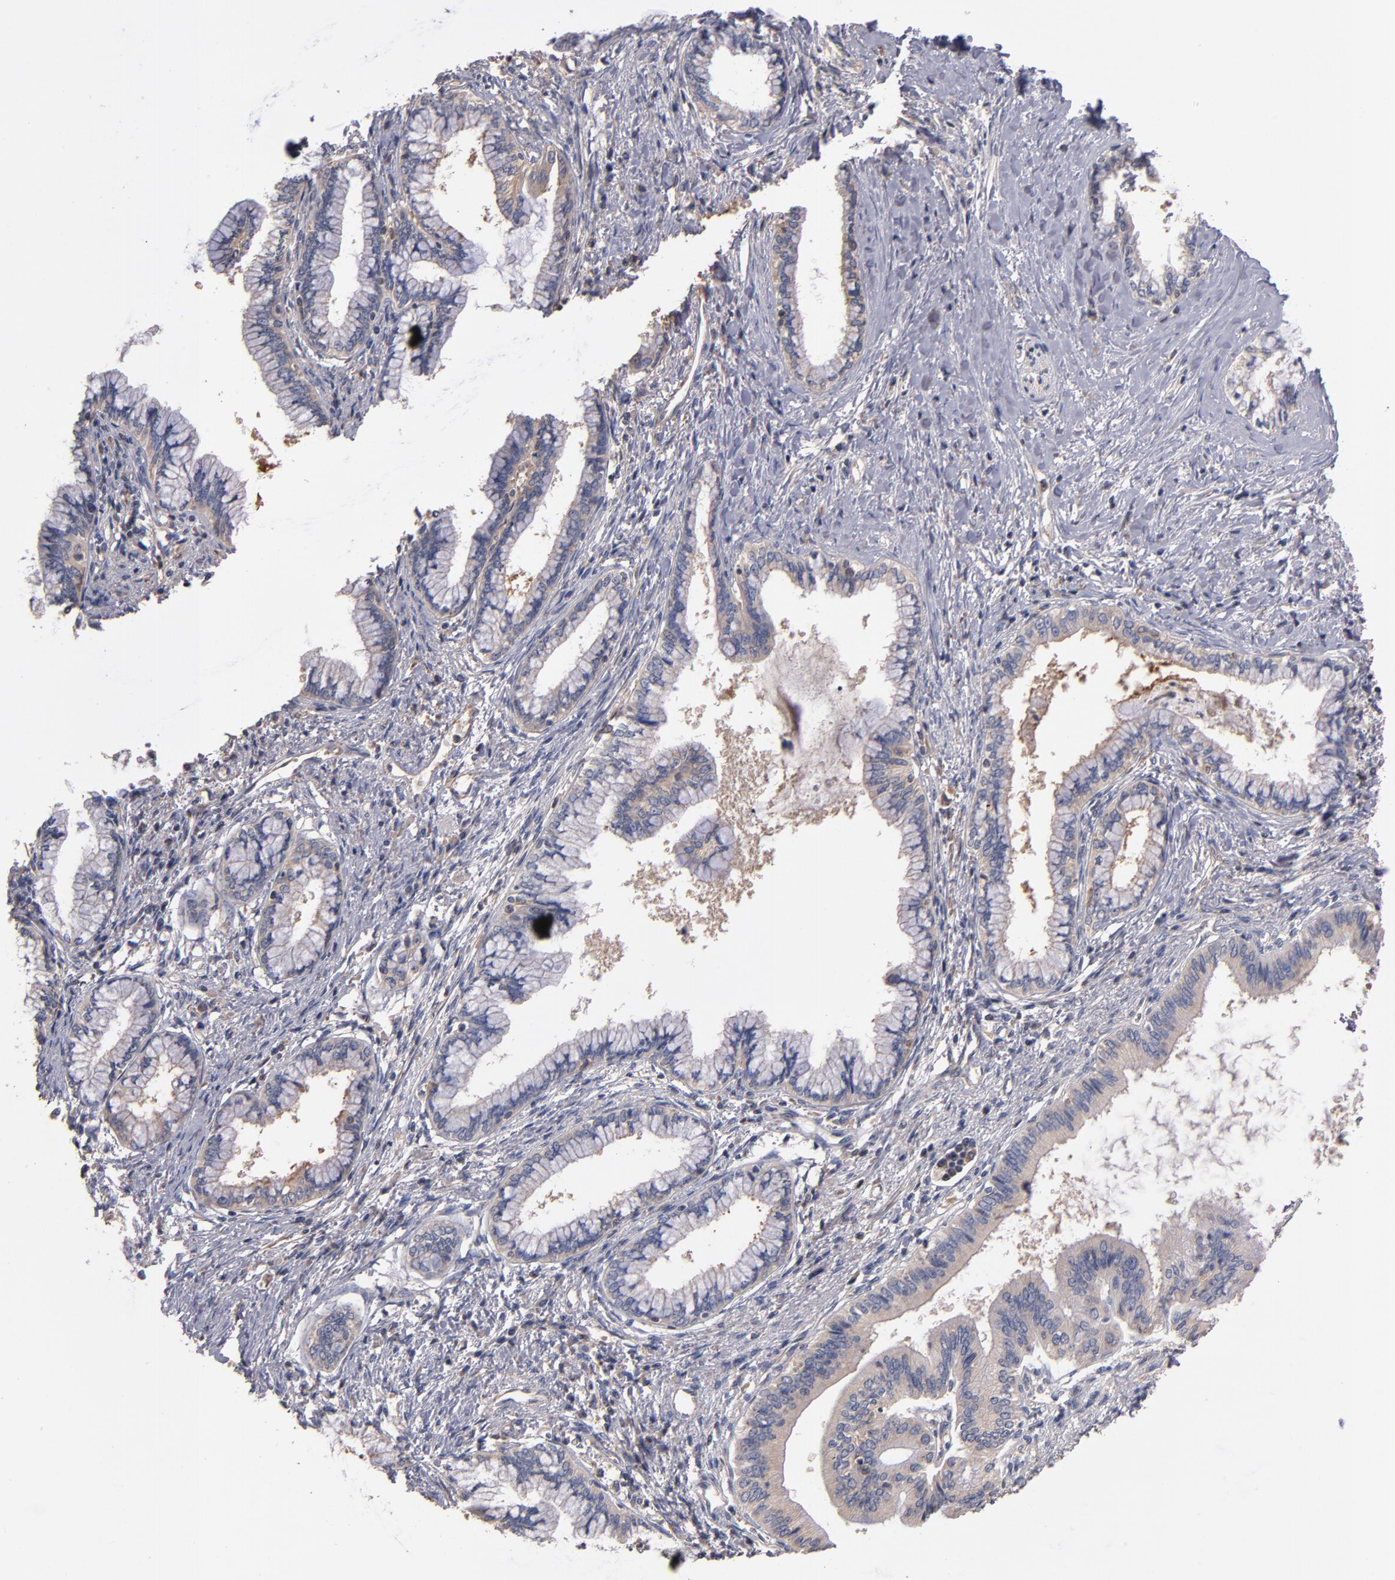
{"staining": {"intensity": "weak", "quantity": ">75%", "location": "cytoplasmic/membranous"}, "tissue": "pancreatic cancer", "cell_type": "Tumor cells", "image_type": "cancer", "snomed": [{"axis": "morphology", "description": "Adenocarcinoma, NOS"}, {"axis": "topography", "description": "Pancreas"}], "caption": "An immunohistochemistry image of neoplastic tissue is shown. Protein staining in brown highlights weak cytoplasmic/membranous positivity in pancreatic cancer (adenocarcinoma) within tumor cells.", "gene": "DACT1", "patient": {"sex": "female", "age": 64}}